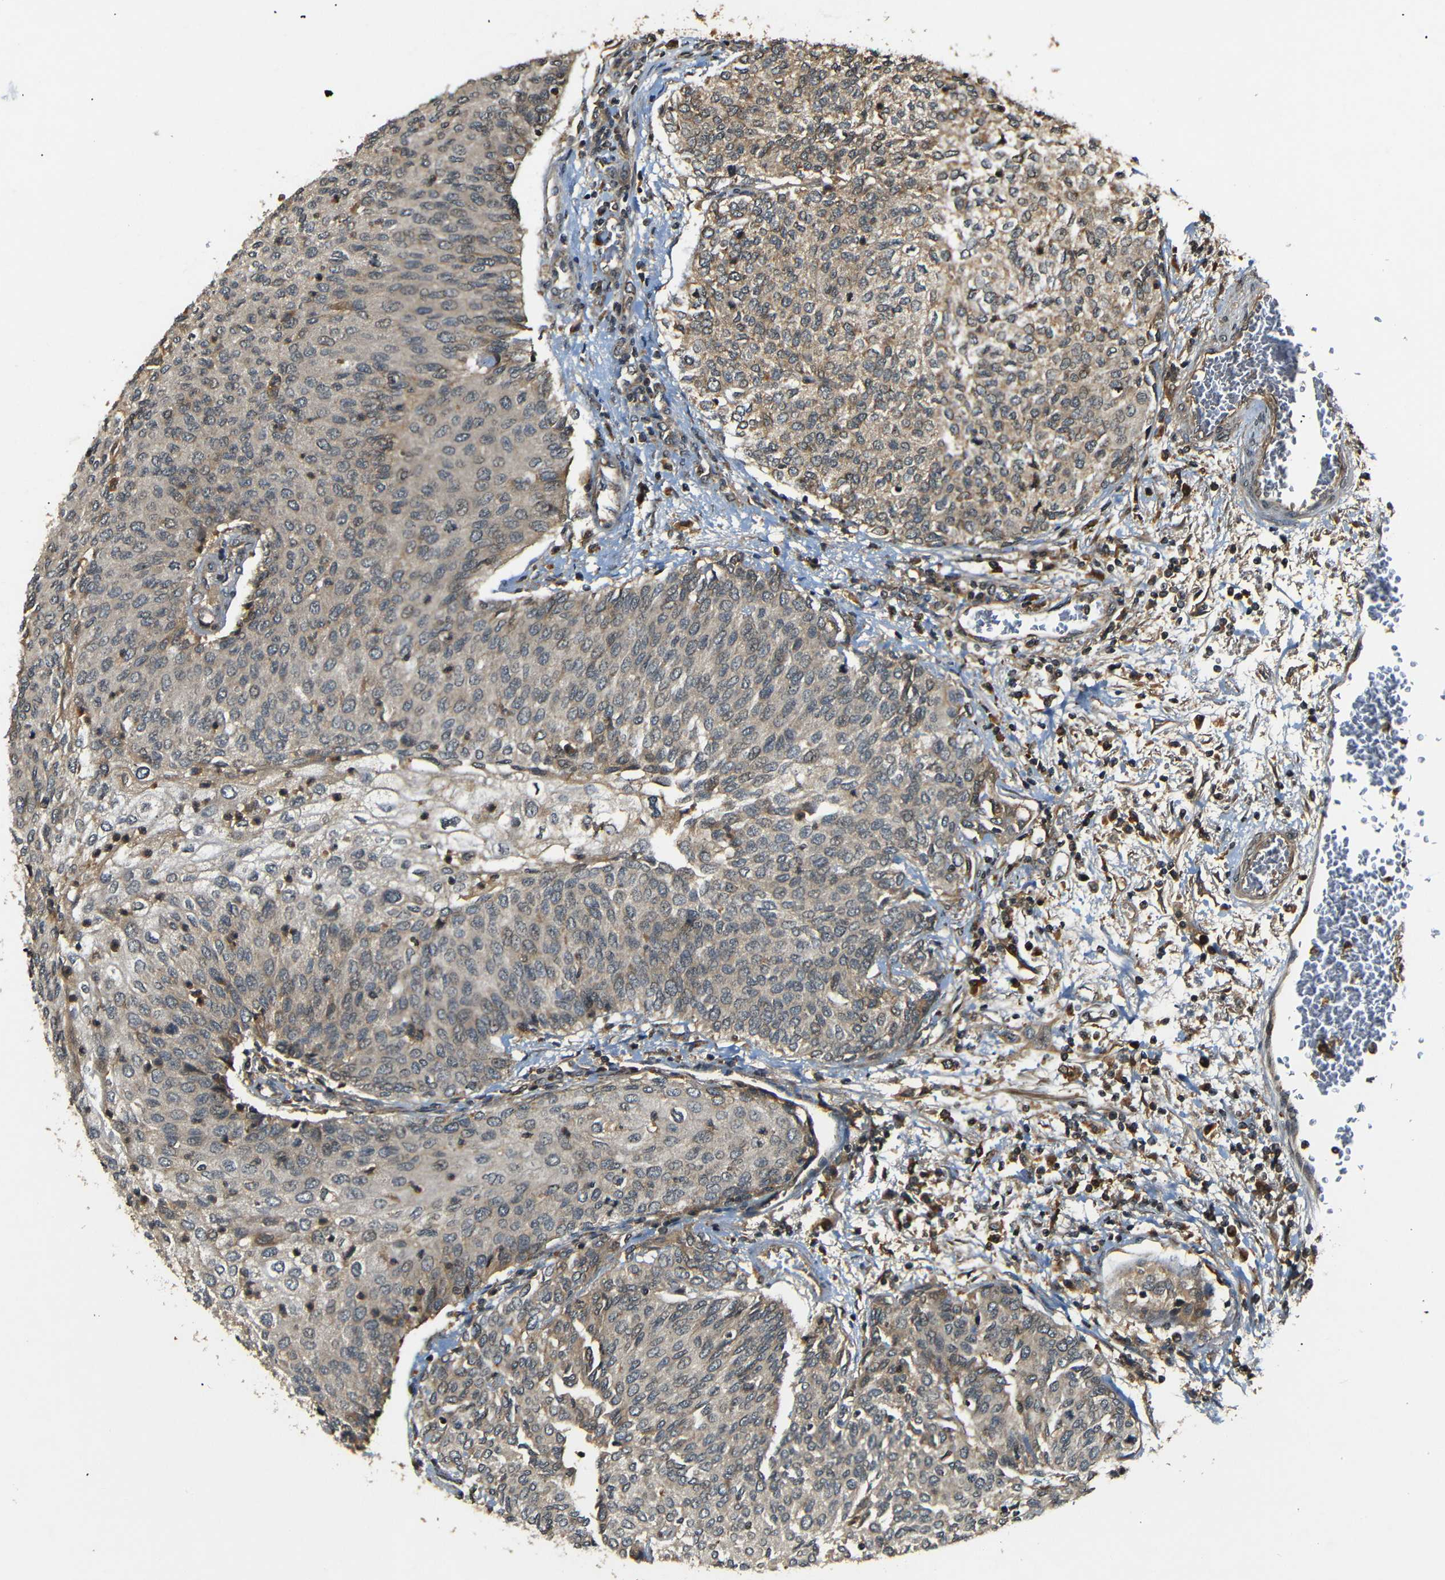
{"staining": {"intensity": "weak", "quantity": "25%-75%", "location": "cytoplasmic/membranous"}, "tissue": "urothelial cancer", "cell_type": "Tumor cells", "image_type": "cancer", "snomed": [{"axis": "morphology", "description": "Urothelial carcinoma, Low grade"}, {"axis": "topography", "description": "Urinary bladder"}], "caption": "Protein staining displays weak cytoplasmic/membranous expression in approximately 25%-75% of tumor cells in urothelial carcinoma (low-grade).", "gene": "TANK", "patient": {"sex": "female", "age": 79}}